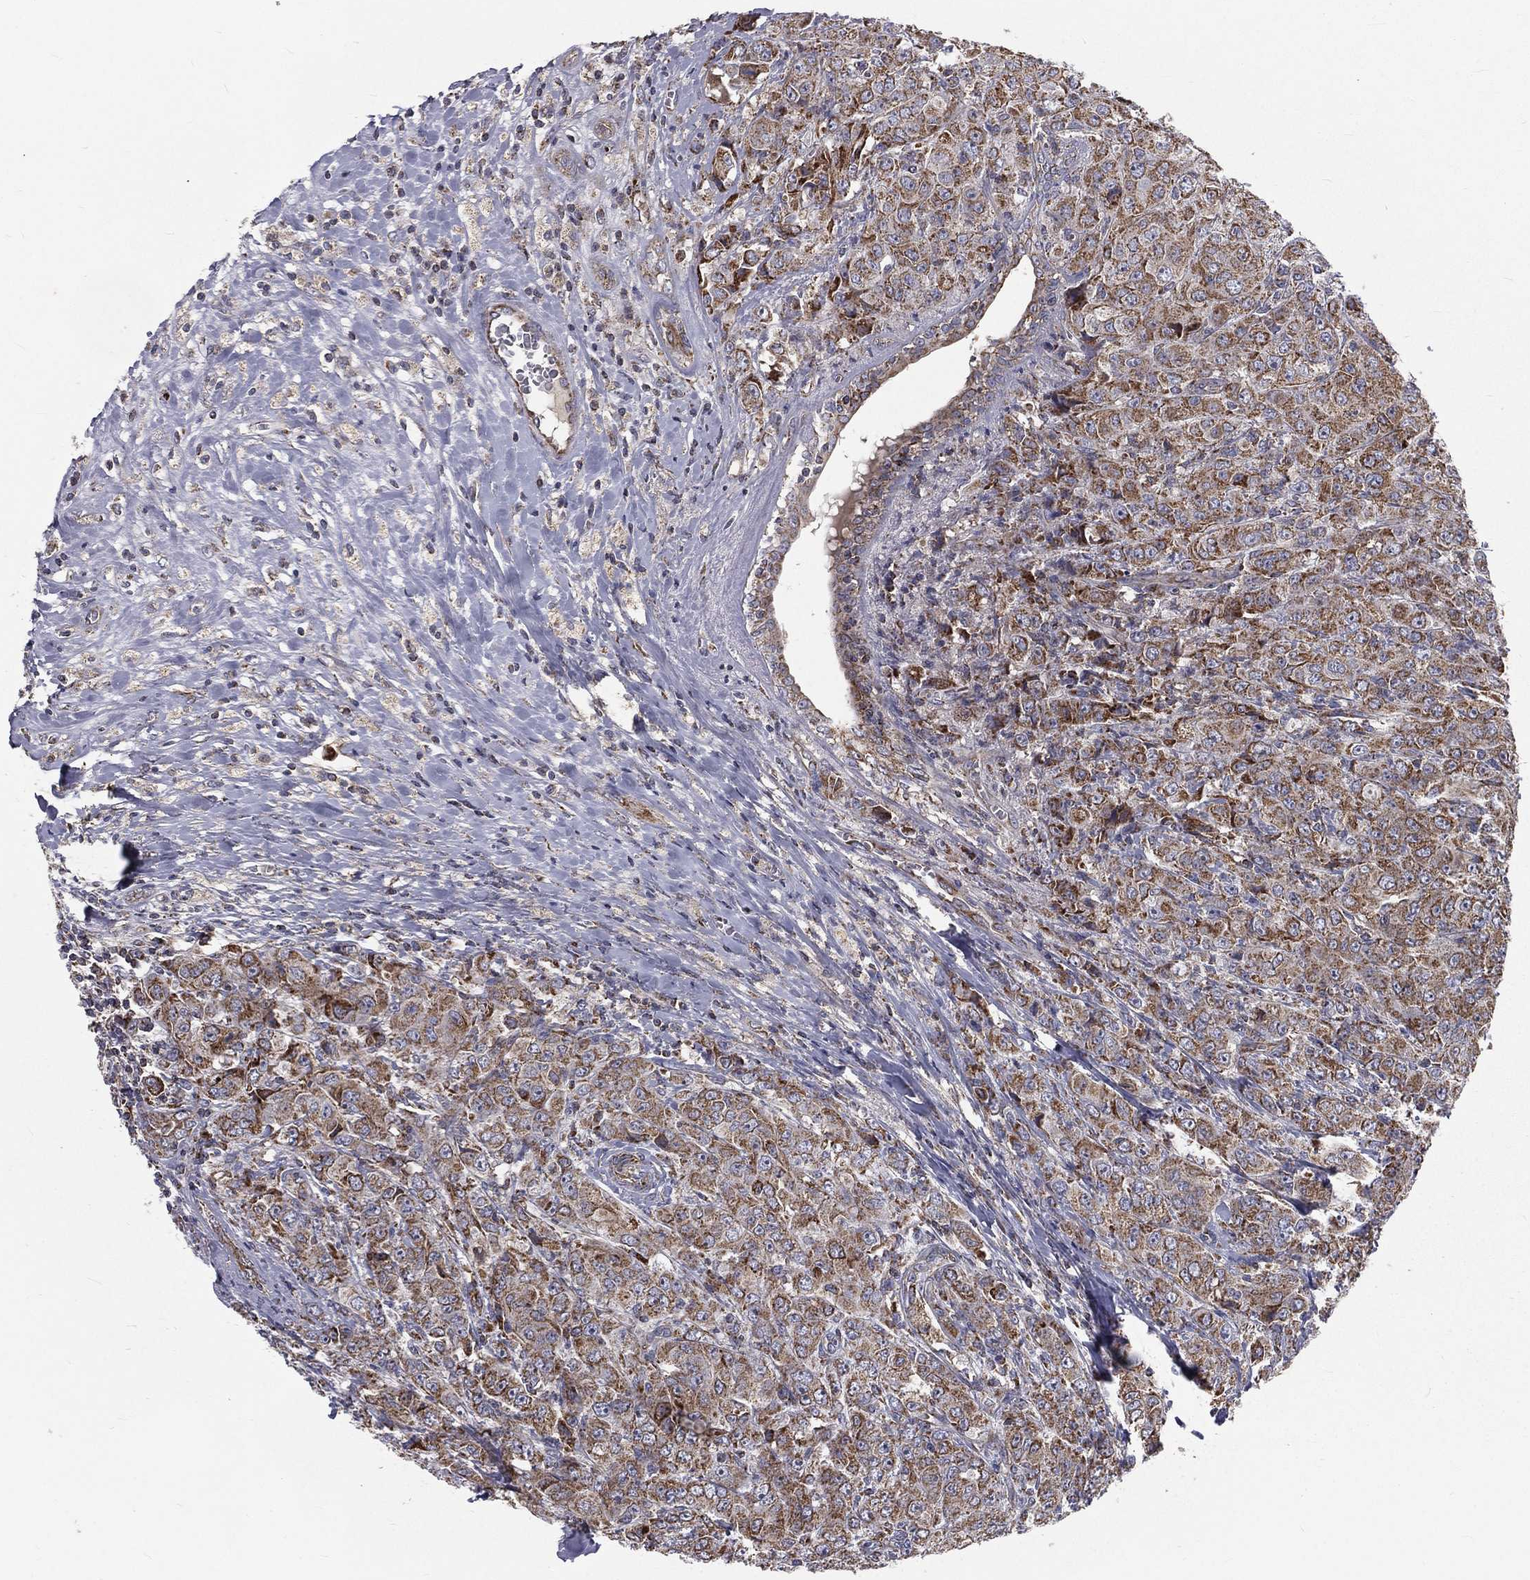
{"staining": {"intensity": "moderate", "quantity": ">75%", "location": "cytoplasmic/membranous"}, "tissue": "breast cancer", "cell_type": "Tumor cells", "image_type": "cancer", "snomed": [{"axis": "morphology", "description": "Duct carcinoma"}, {"axis": "topography", "description": "Breast"}], "caption": "This is an image of immunohistochemistry staining of breast cancer (invasive ductal carcinoma), which shows moderate positivity in the cytoplasmic/membranous of tumor cells.", "gene": "GPD1", "patient": {"sex": "female", "age": 43}}